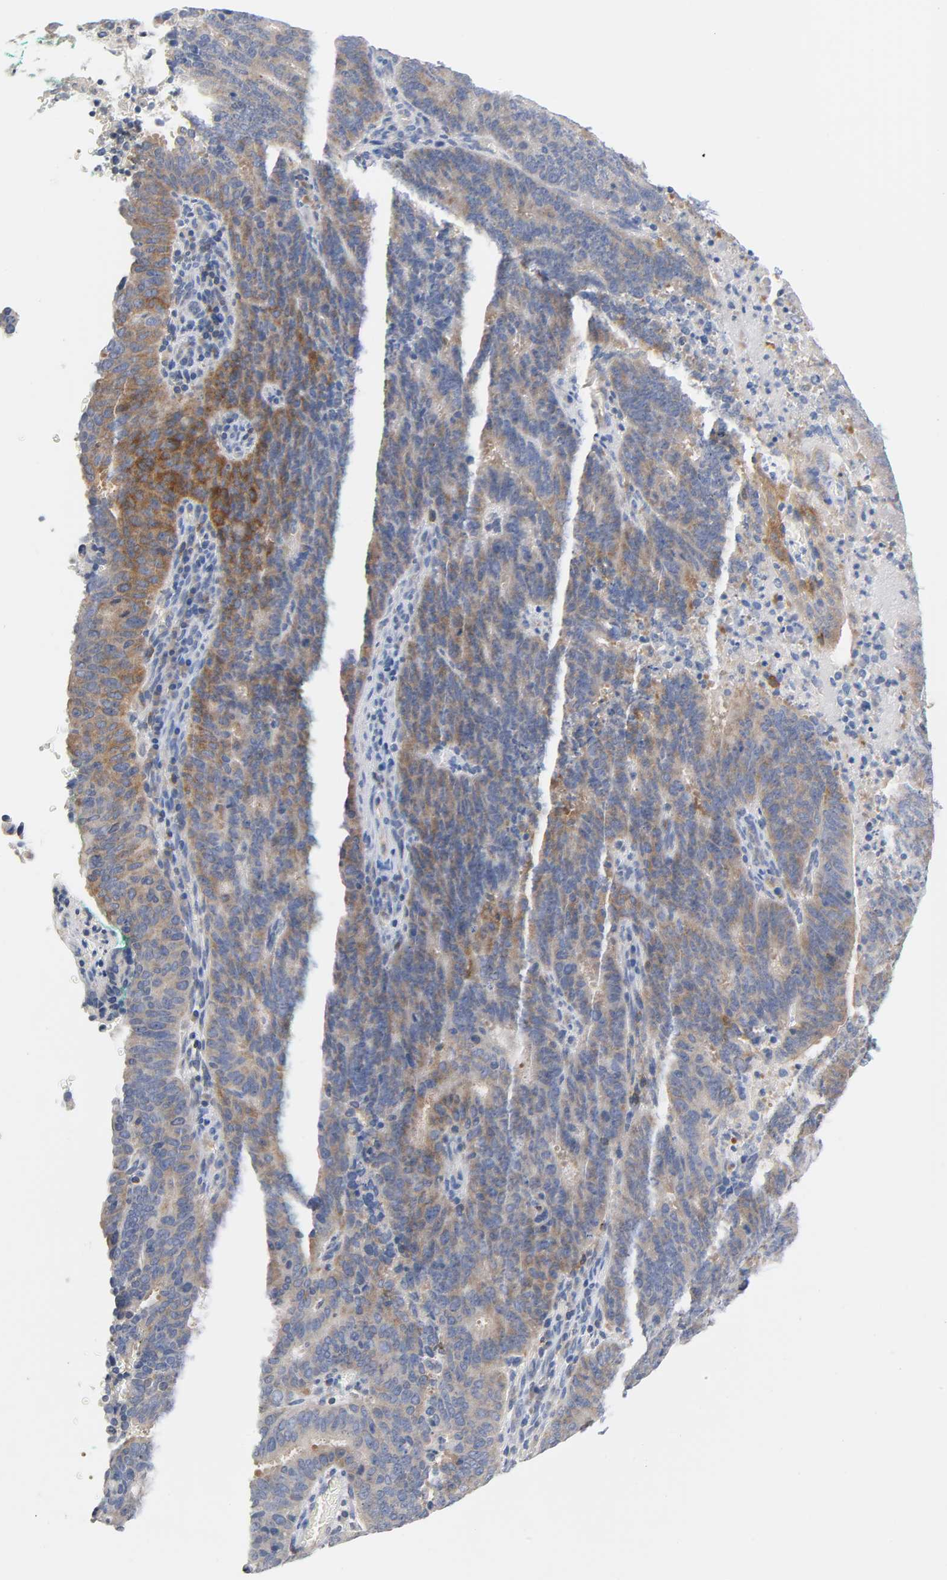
{"staining": {"intensity": "moderate", "quantity": "25%-75%", "location": "cytoplasmic/membranous"}, "tissue": "cervical cancer", "cell_type": "Tumor cells", "image_type": "cancer", "snomed": [{"axis": "morphology", "description": "Adenocarcinoma, NOS"}, {"axis": "topography", "description": "Cervix"}], "caption": "Cervical cancer (adenocarcinoma) stained with a brown dye displays moderate cytoplasmic/membranous positive positivity in about 25%-75% of tumor cells.", "gene": "MALT1", "patient": {"sex": "female", "age": 44}}